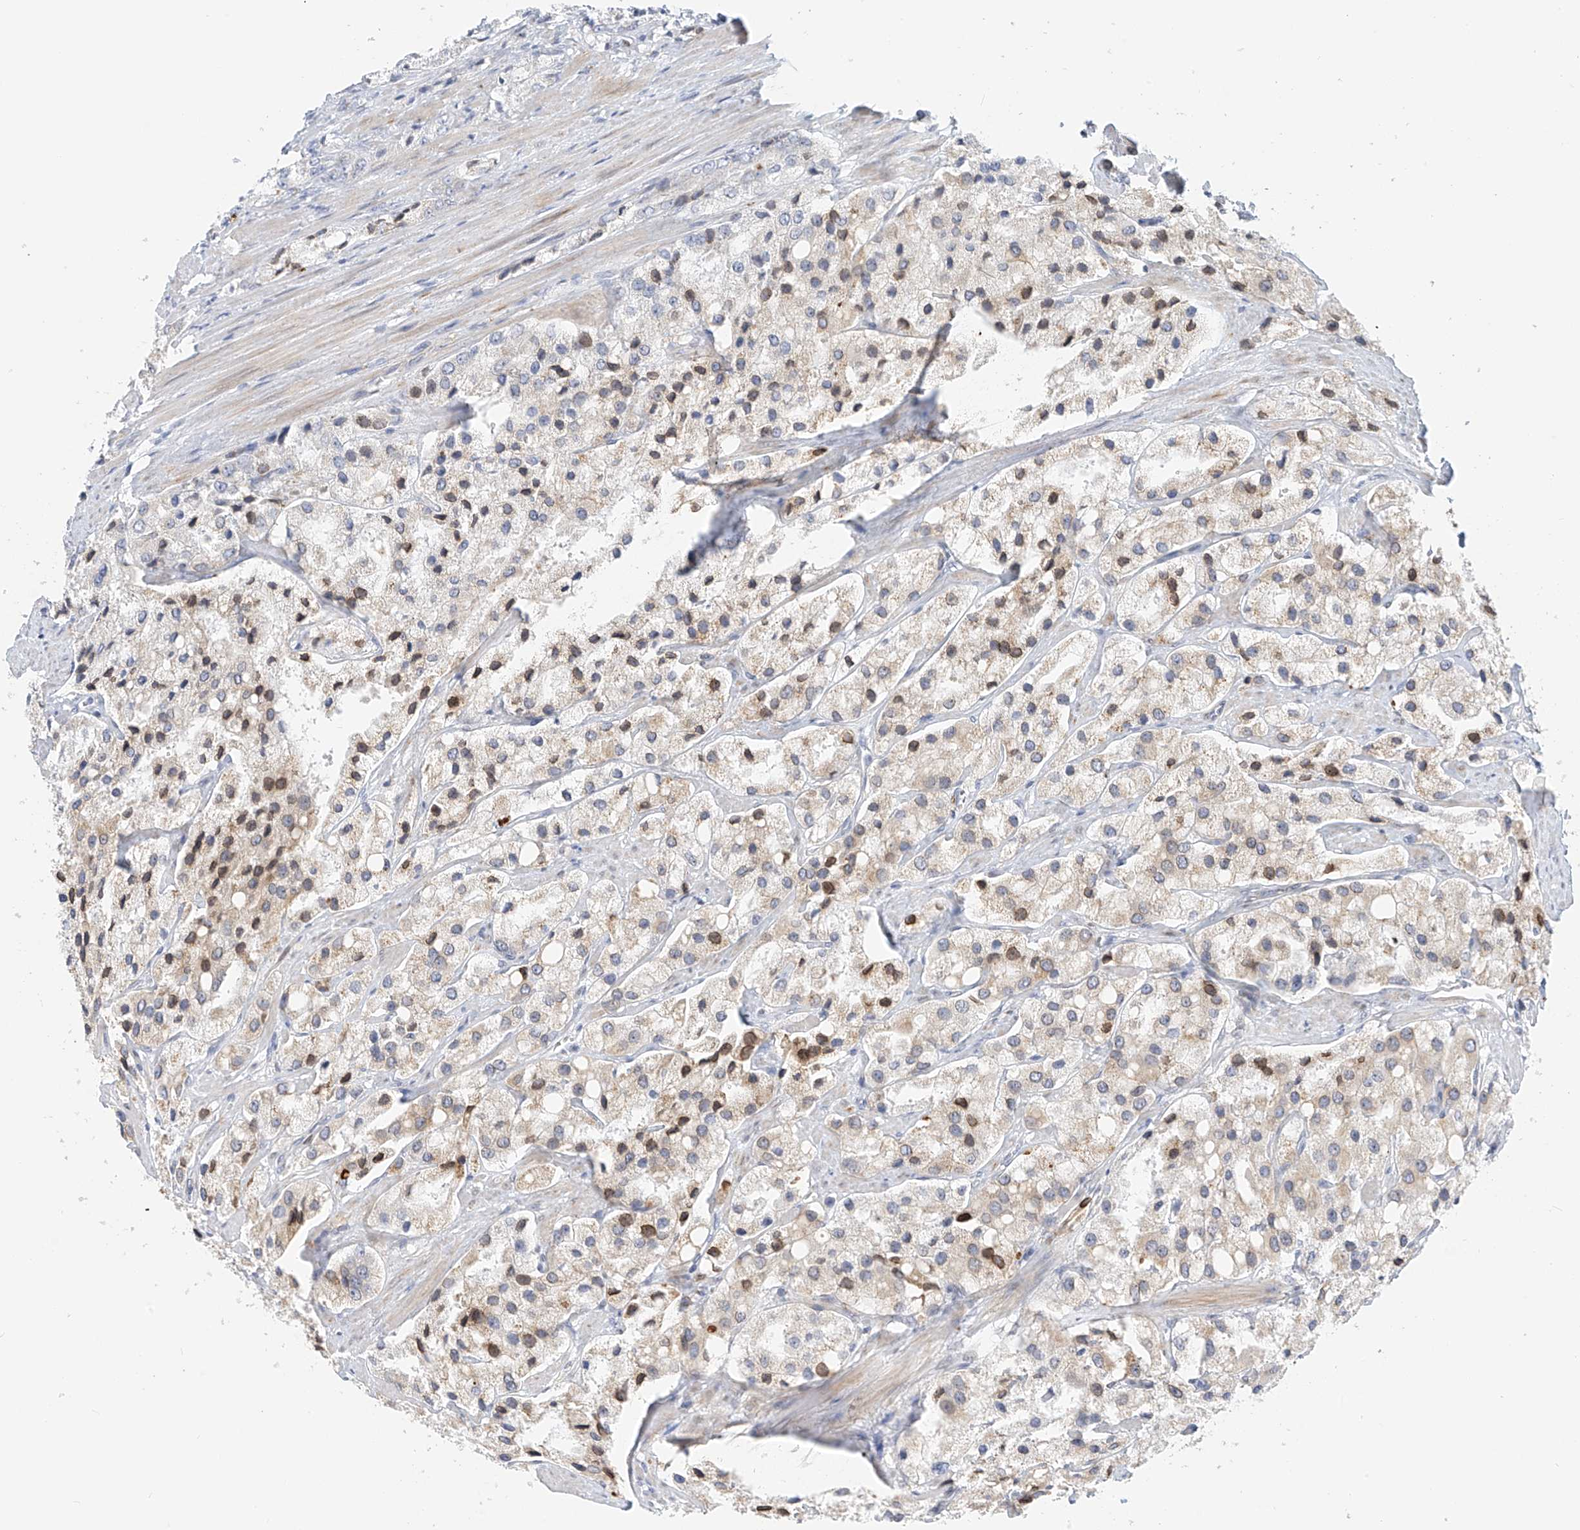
{"staining": {"intensity": "weak", "quantity": "<25%", "location": "cytoplasmic/membranous"}, "tissue": "prostate cancer", "cell_type": "Tumor cells", "image_type": "cancer", "snomed": [{"axis": "morphology", "description": "Adenocarcinoma, High grade"}, {"axis": "topography", "description": "Prostate"}], "caption": "Immunohistochemistry (IHC) image of human prostate adenocarcinoma (high-grade) stained for a protein (brown), which displays no staining in tumor cells. (Stains: DAB immunohistochemistry (IHC) with hematoxylin counter stain, Microscopy: brightfield microscopy at high magnification).", "gene": "PCYOX1", "patient": {"sex": "male", "age": 66}}